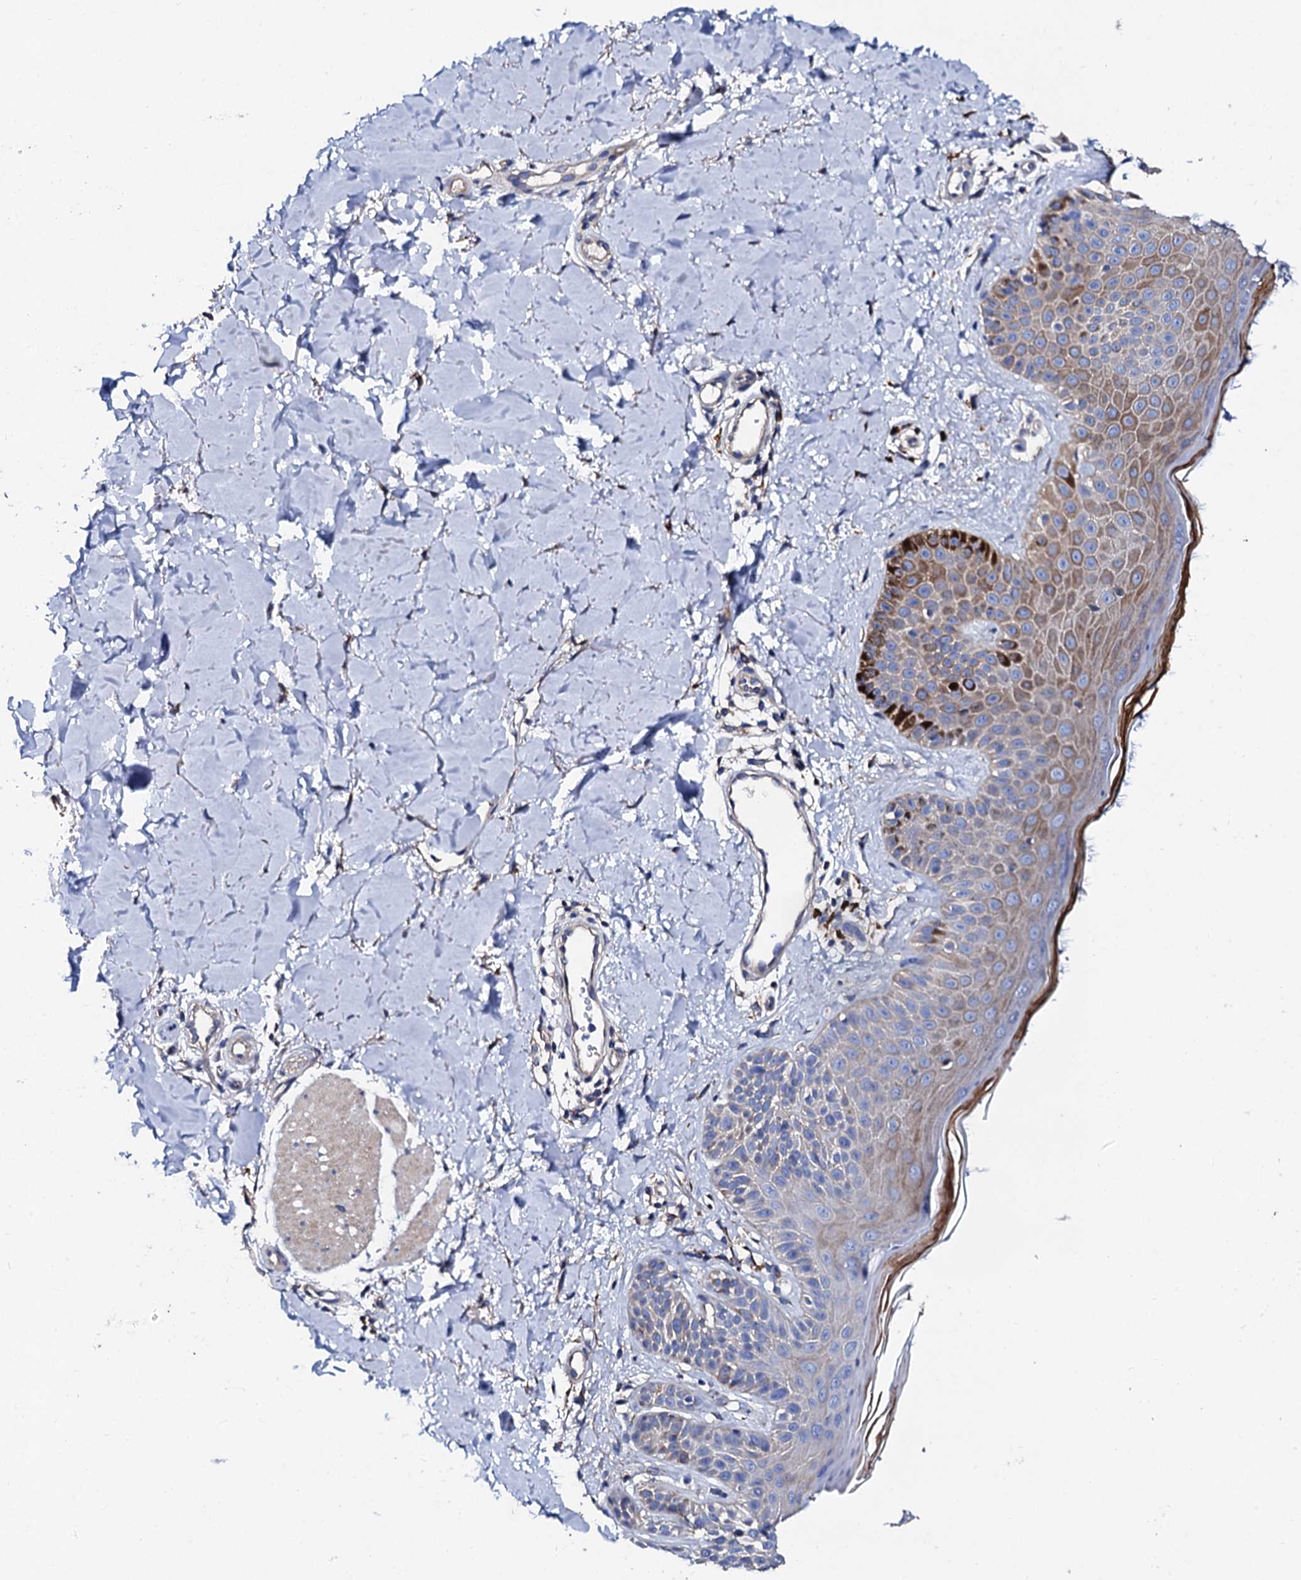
{"staining": {"intensity": "negative", "quantity": "none", "location": "none"}, "tissue": "skin", "cell_type": "Fibroblasts", "image_type": "normal", "snomed": [{"axis": "morphology", "description": "Normal tissue, NOS"}, {"axis": "topography", "description": "Skin"}], "caption": "Fibroblasts show no significant protein staining in unremarkable skin. (DAB (3,3'-diaminobenzidine) IHC visualized using brightfield microscopy, high magnification).", "gene": "KLHL32", "patient": {"sex": "male", "age": 52}}